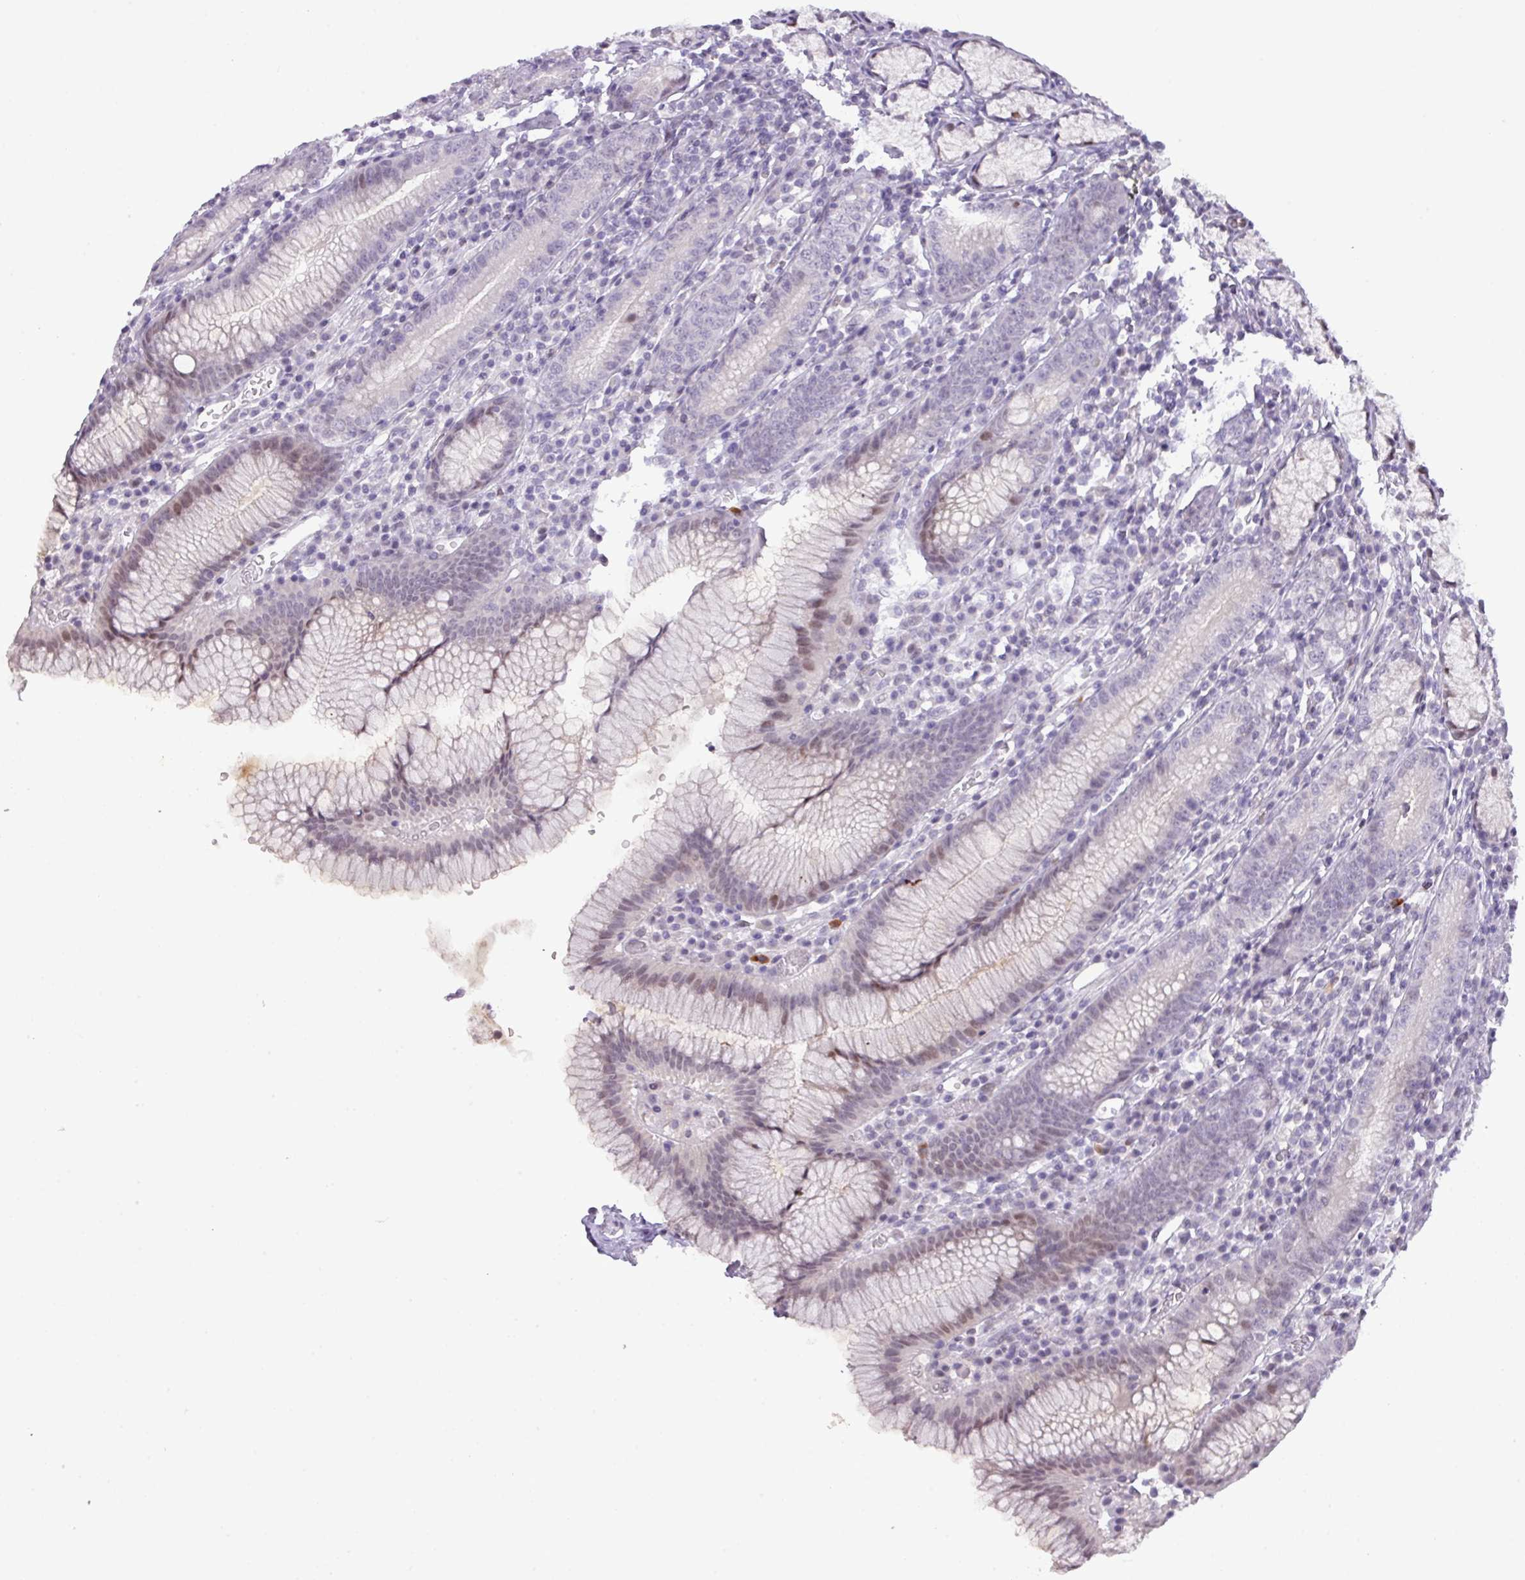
{"staining": {"intensity": "weak", "quantity": "25%-75%", "location": "cytoplasmic/membranous,nuclear"}, "tissue": "stomach", "cell_type": "Glandular cells", "image_type": "normal", "snomed": [{"axis": "morphology", "description": "Normal tissue, NOS"}, {"axis": "topography", "description": "Stomach"}], "caption": "This is a photomicrograph of immunohistochemistry staining of normal stomach, which shows weak positivity in the cytoplasmic/membranous,nuclear of glandular cells.", "gene": "ANKRD13B", "patient": {"sex": "male", "age": 55}}